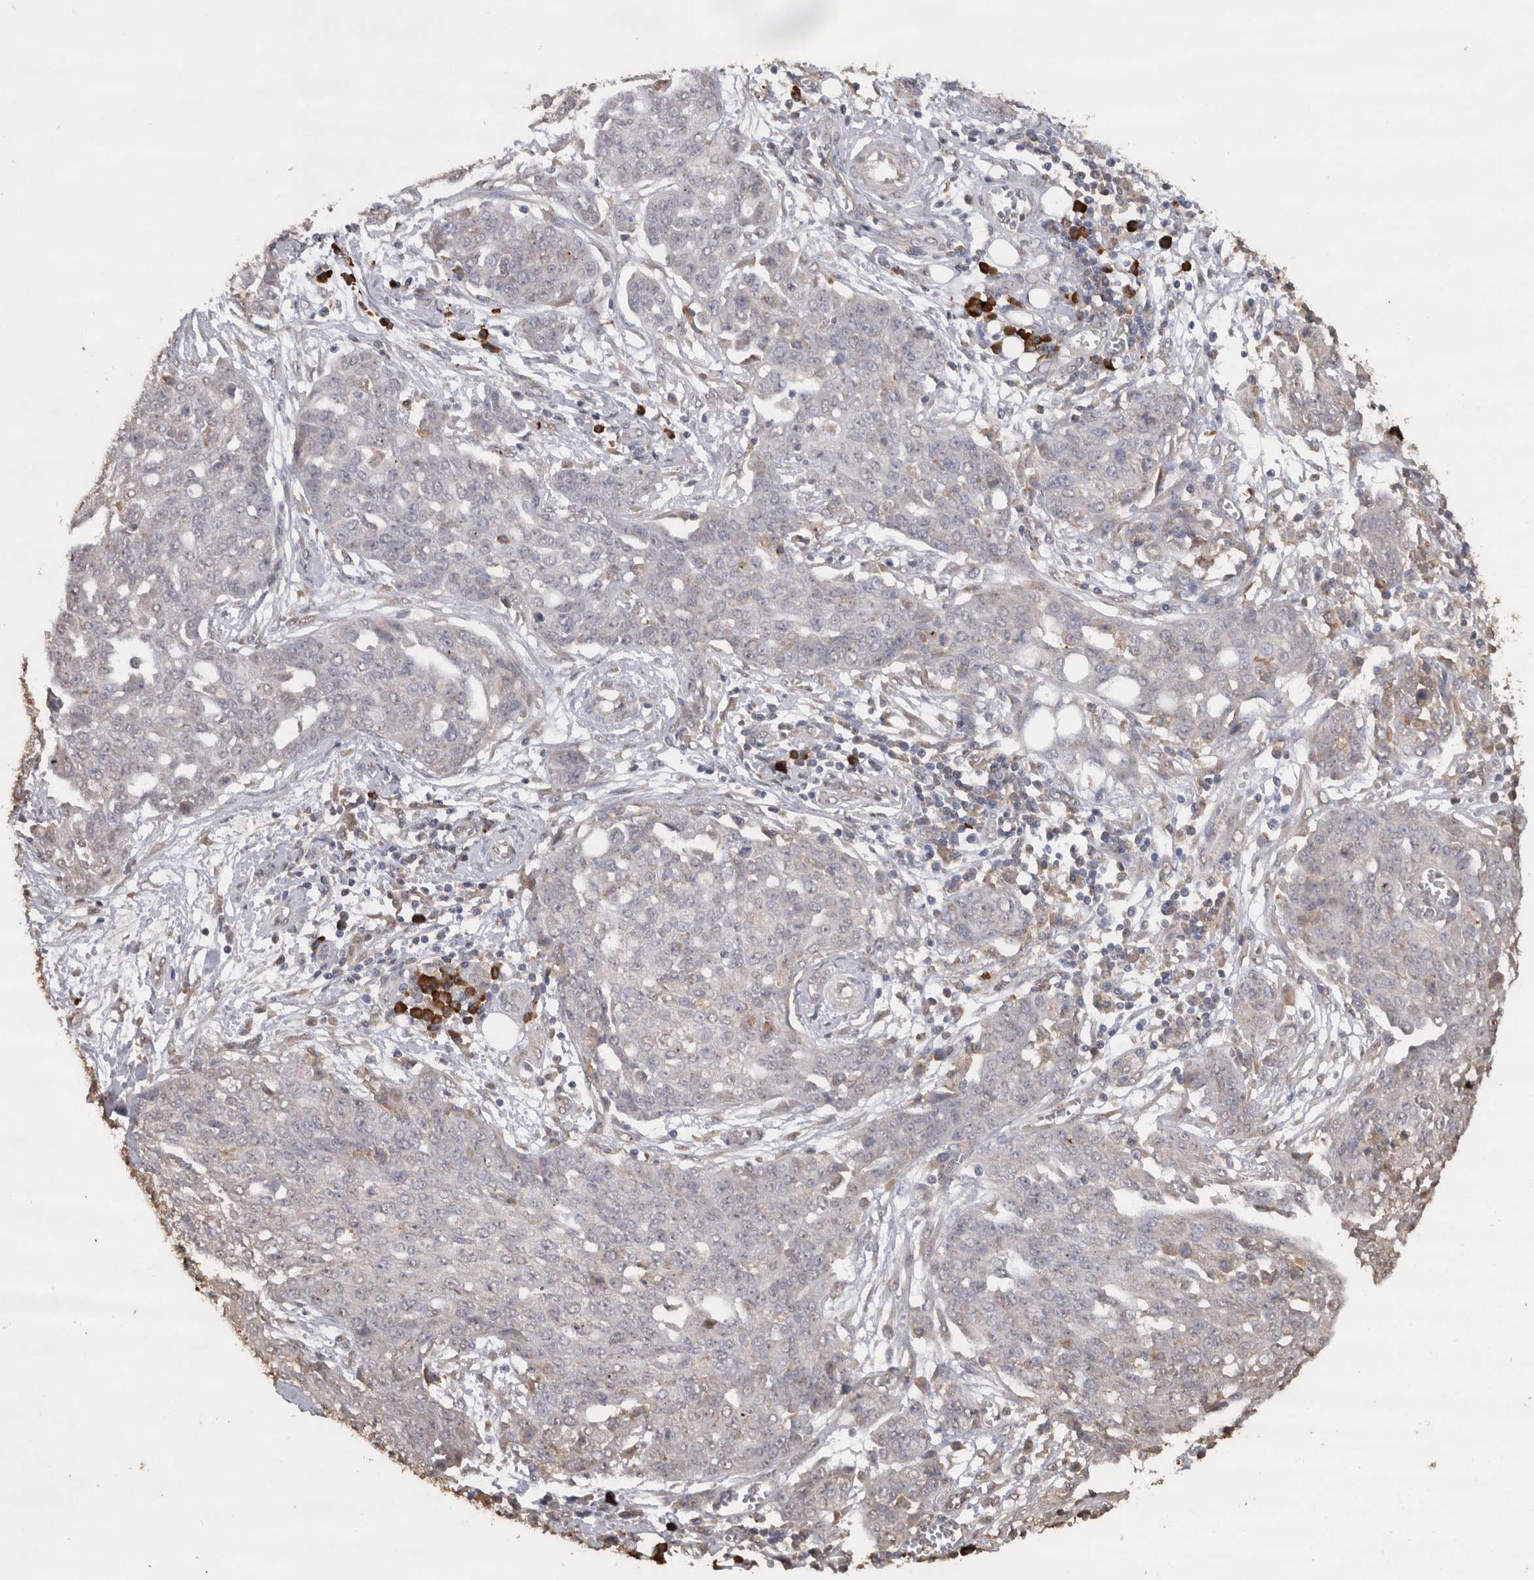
{"staining": {"intensity": "negative", "quantity": "none", "location": "none"}, "tissue": "ovarian cancer", "cell_type": "Tumor cells", "image_type": "cancer", "snomed": [{"axis": "morphology", "description": "Cystadenocarcinoma, serous, NOS"}, {"axis": "topography", "description": "Soft tissue"}, {"axis": "topography", "description": "Ovary"}], "caption": "An image of ovarian cancer (serous cystadenocarcinoma) stained for a protein displays no brown staining in tumor cells.", "gene": "CRELD2", "patient": {"sex": "female", "age": 57}}